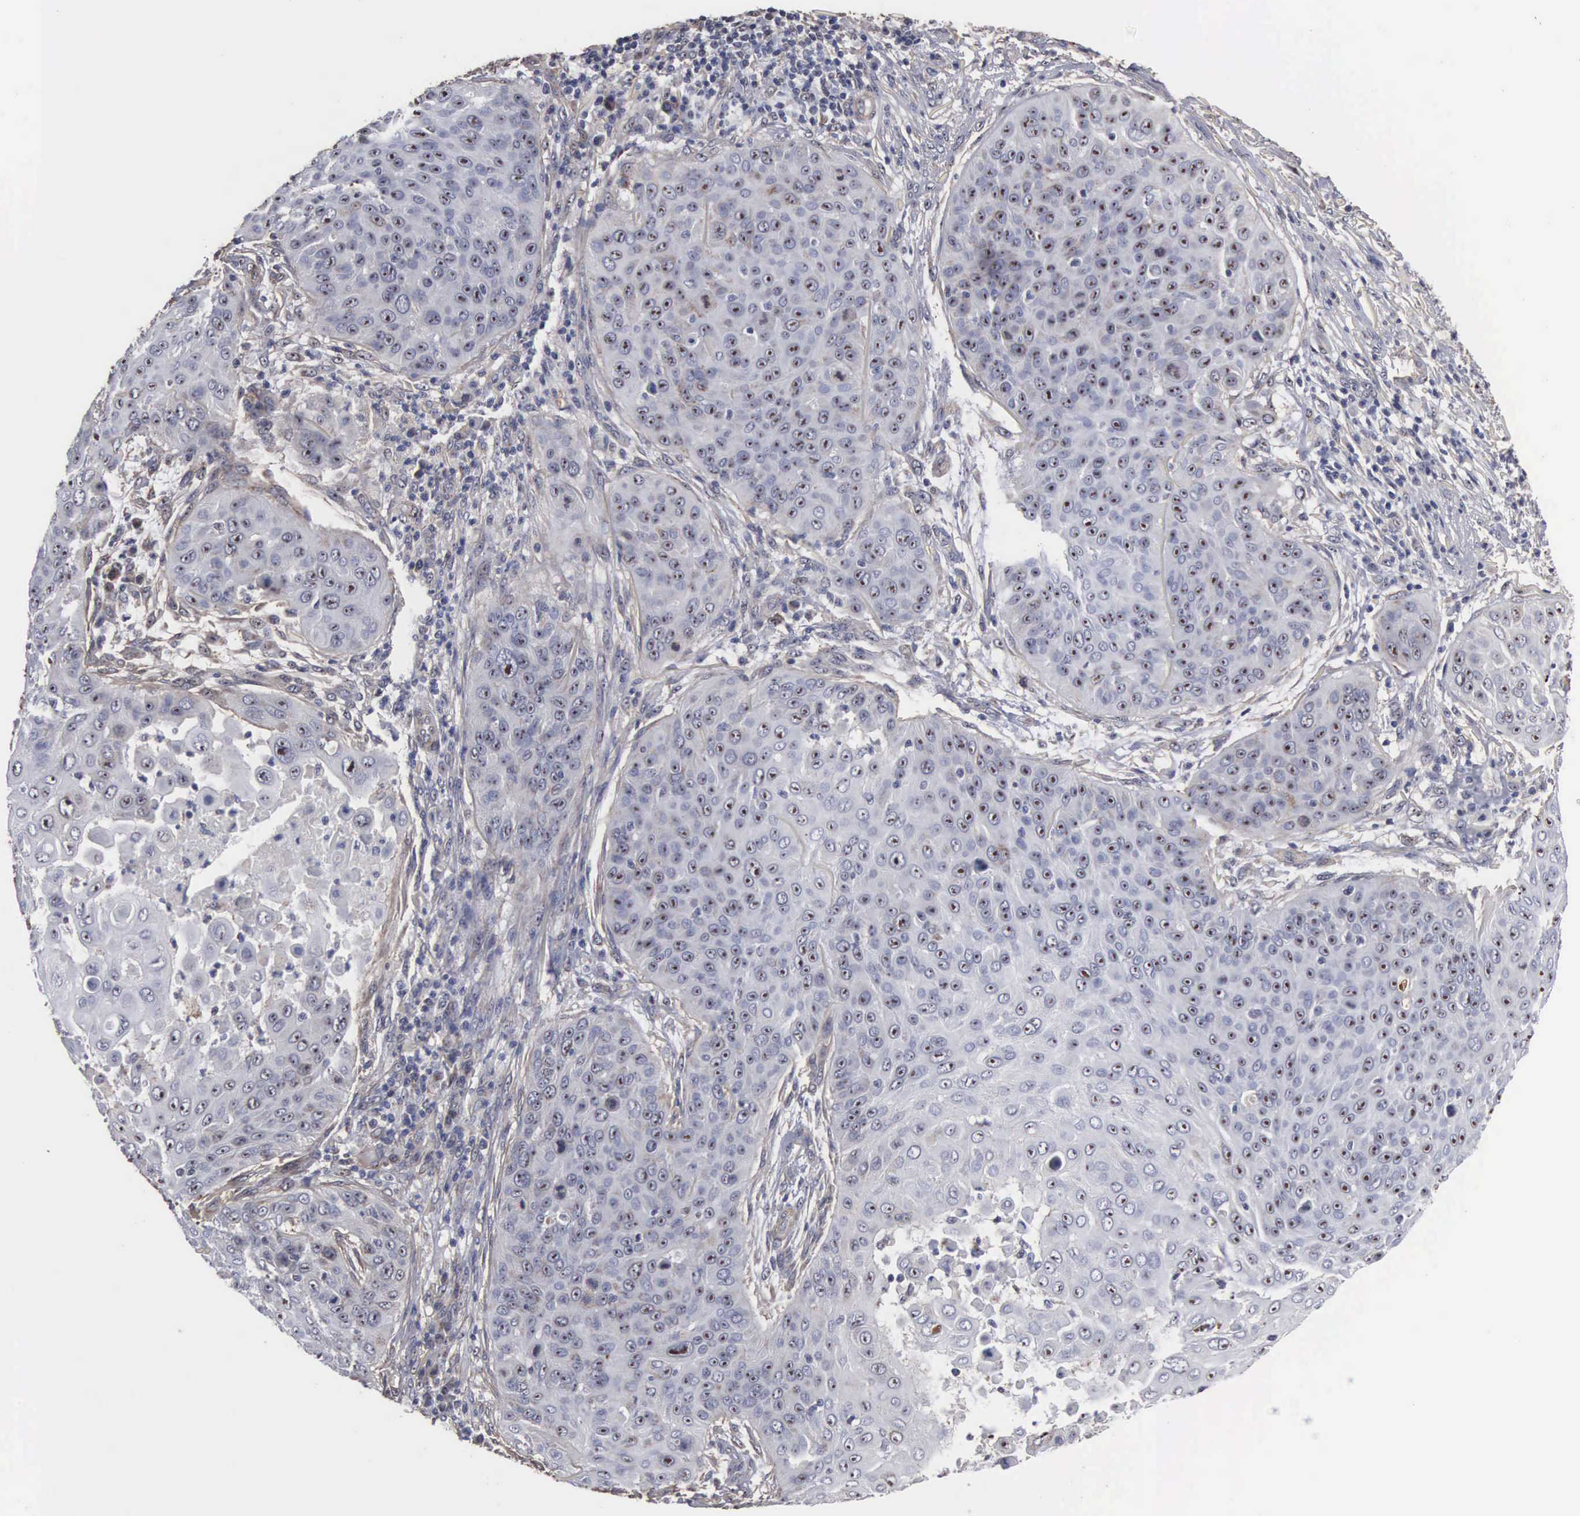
{"staining": {"intensity": "weak", "quantity": "25%-75%", "location": "nuclear"}, "tissue": "skin cancer", "cell_type": "Tumor cells", "image_type": "cancer", "snomed": [{"axis": "morphology", "description": "Squamous cell carcinoma, NOS"}, {"axis": "topography", "description": "Skin"}], "caption": "Immunohistochemical staining of skin squamous cell carcinoma demonstrates weak nuclear protein staining in about 25%-75% of tumor cells. The protein of interest is stained brown, and the nuclei are stained in blue (DAB IHC with brightfield microscopy, high magnification).", "gene": "NGDN", "patient": {"sex": "male", "age": 82}}